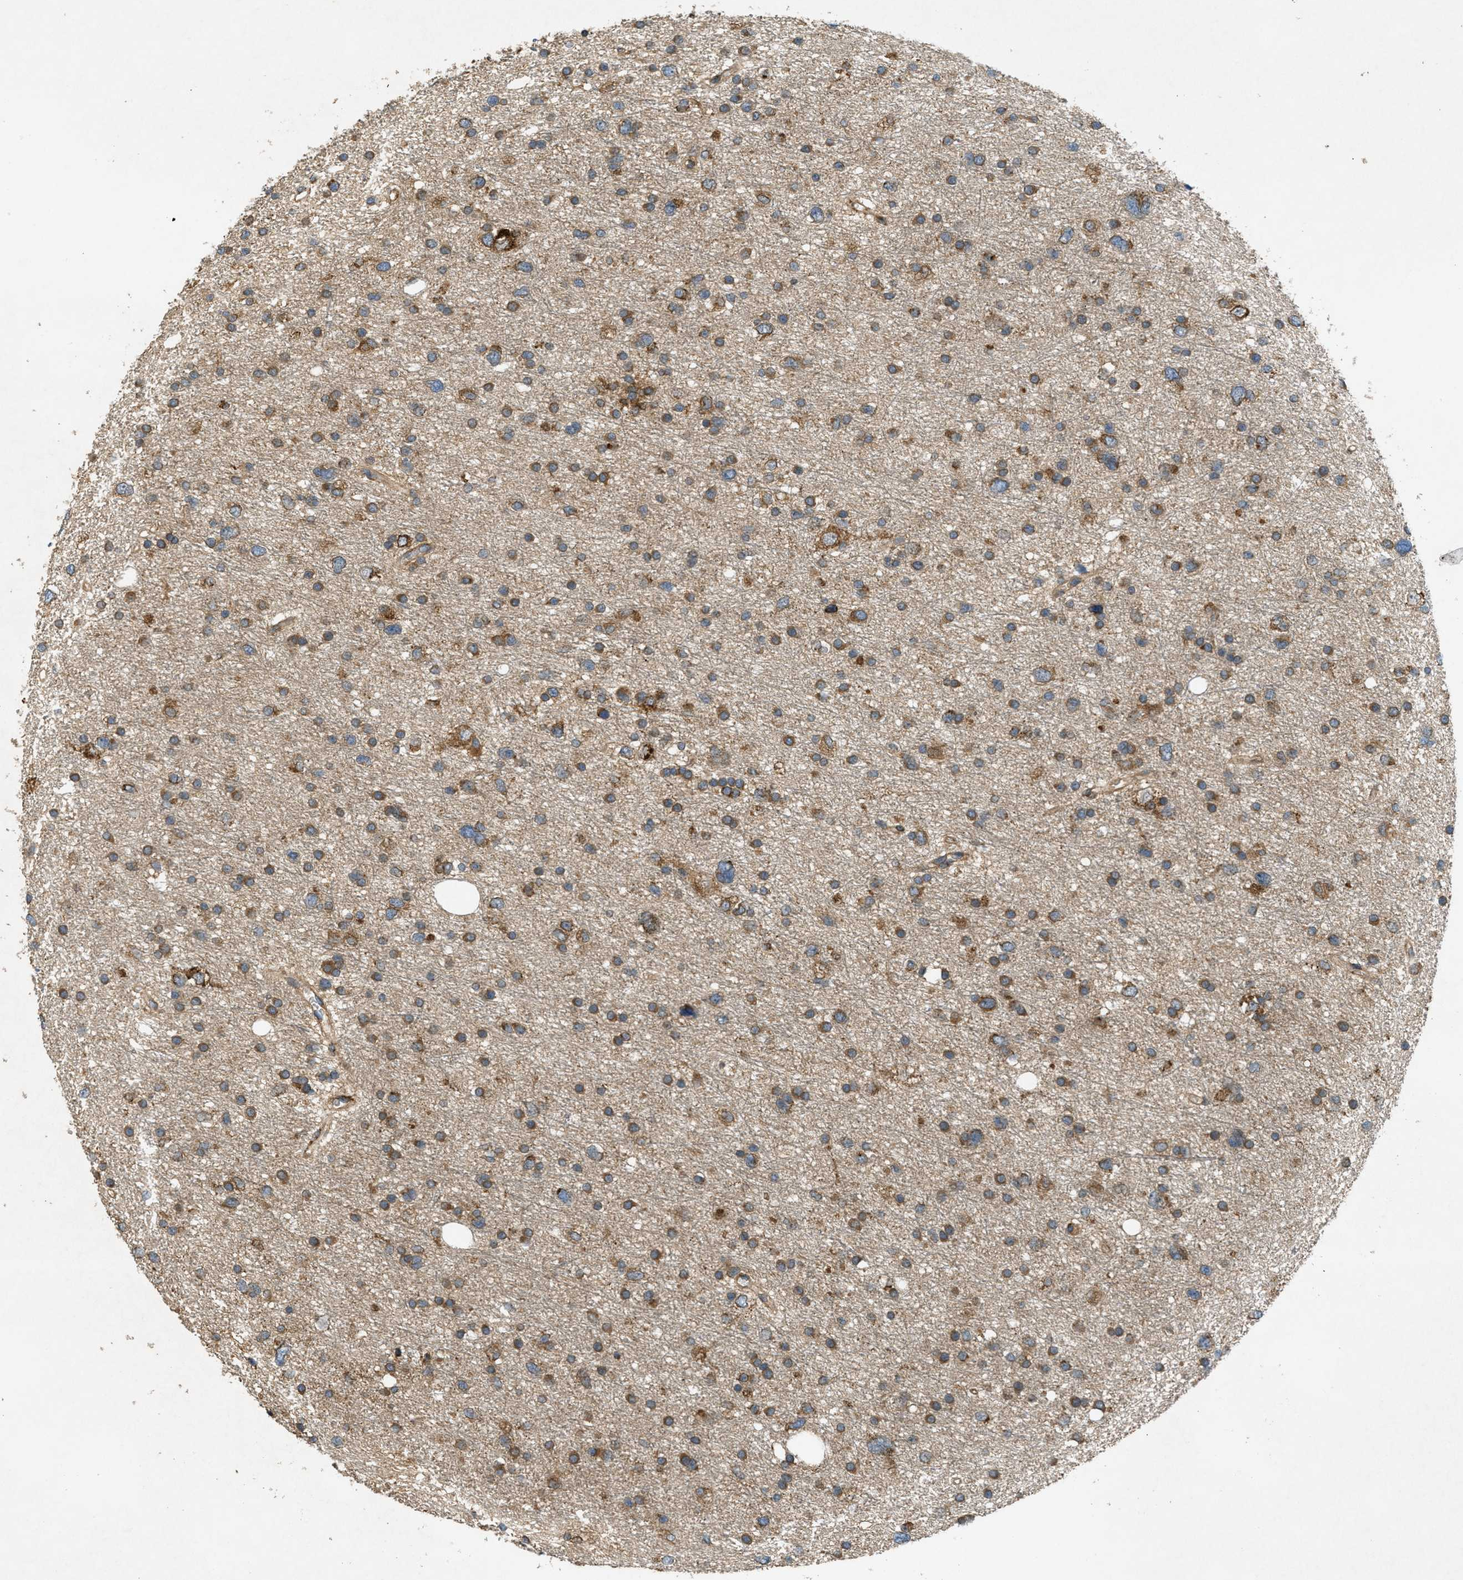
{"staining": {"intensity": "moderate", "quantity": ">75%", "location": "cytoplasmic/membranous"}, "tissue": "glioma", "cell_type": "Tumor cells", "image_type": "cancer", "snomed": [{"axis": "morphology", "description": "Glioma, malignant, Low grade"}, {"axis": "topography", "description": "Brain"}], "caption": "A brown stain shows moderate cytoplasmic/membranous positivity of a protein in human glioma tumor cells. (Brightfield microscopy of DAB IHC at high magnification).", "gene": "PCDH18", "patient": {"sex": "female", "age": 37}}